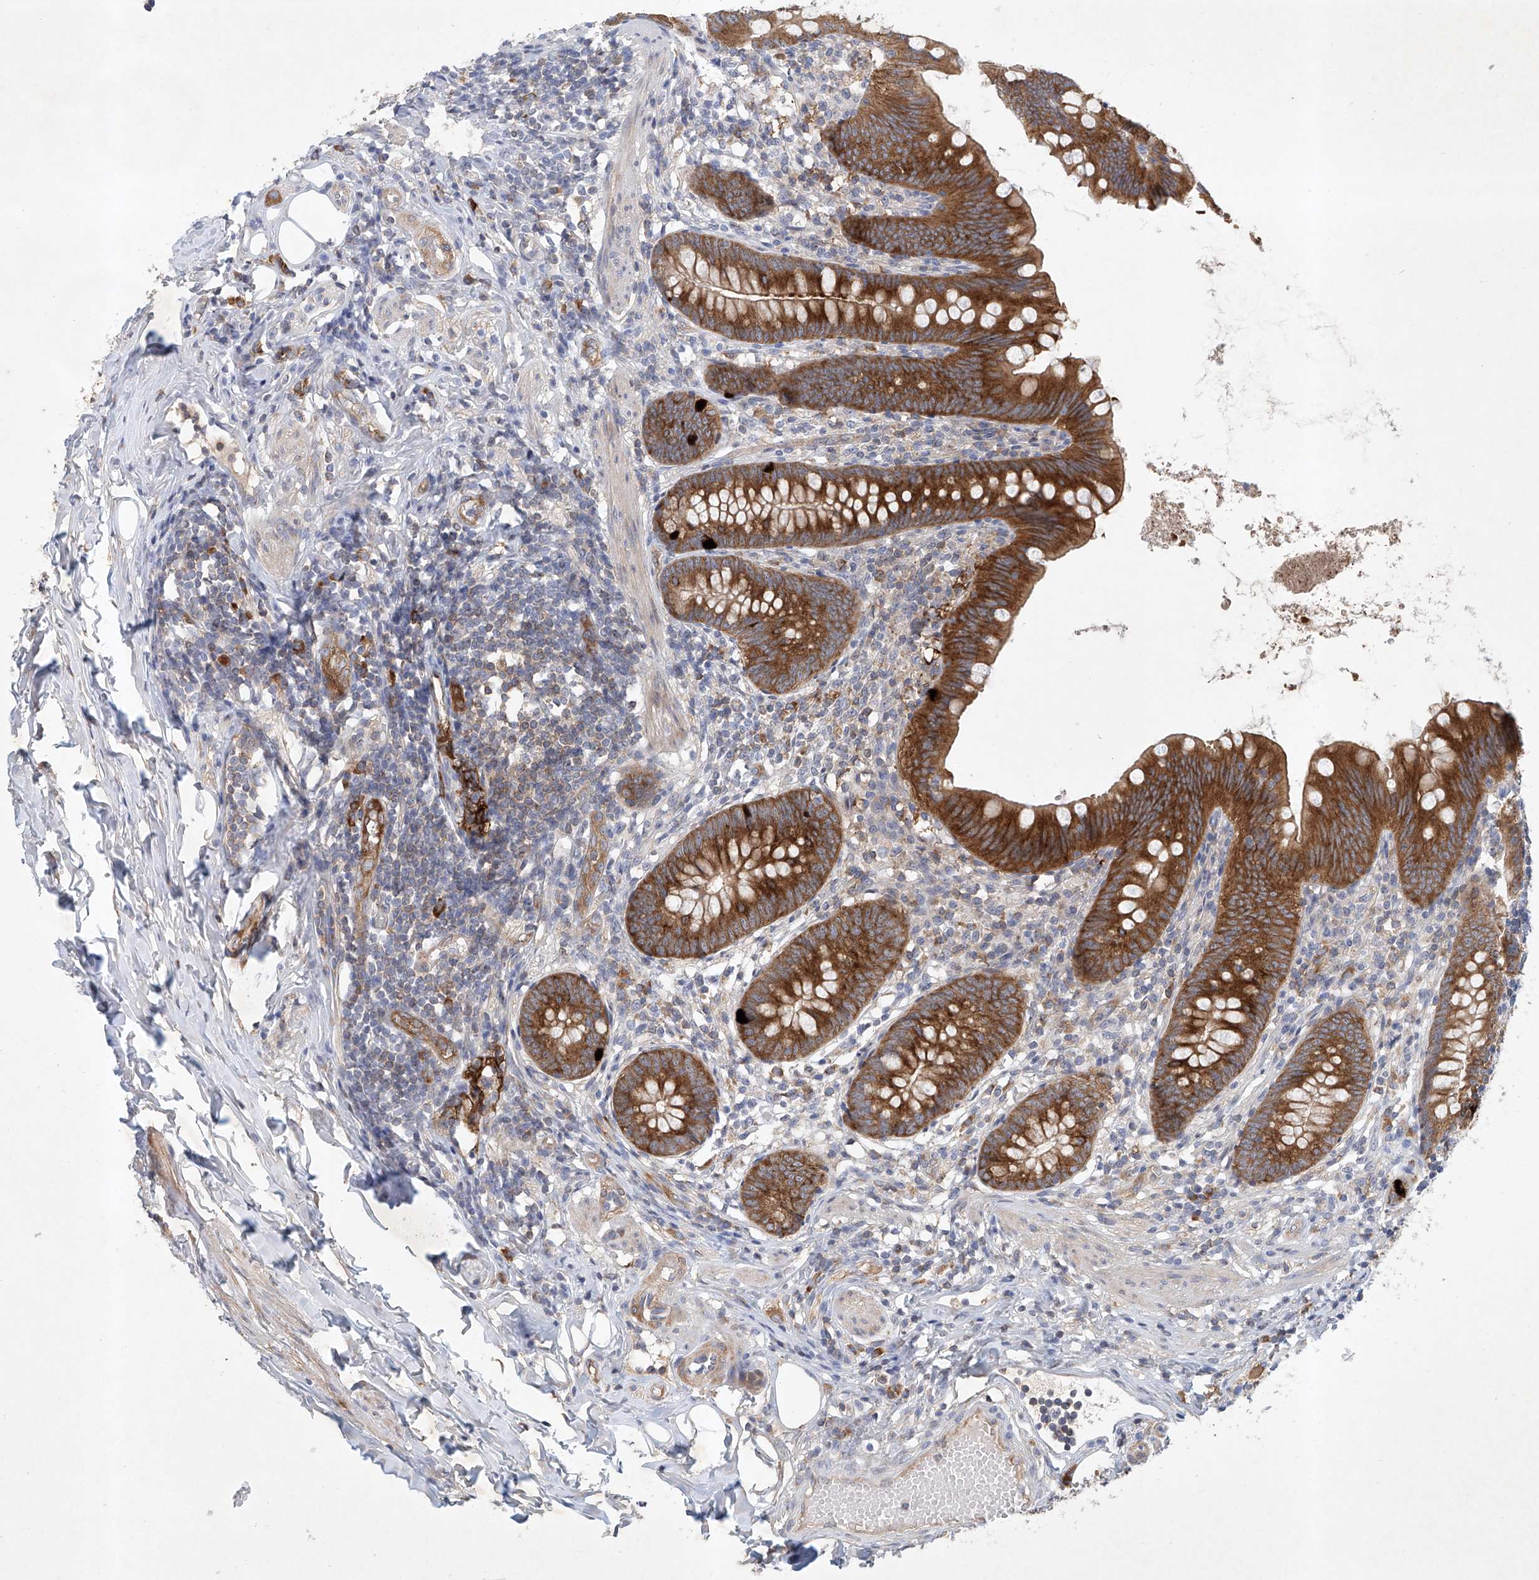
{"staining": {"intensity": "strong", "quantity": ">75%", "location": "cytoplasmic/membranous"}, "tissue": "appendix", "cell_type": "Glandular cells", "image_type": "normal", "snomed": [{"axis": "morphology", "description": "Normal tissue, NOS"}, {"axis": "topography", "description": "Appendix"}], "caption": "Immunohistochemical staining of normal human appendix demonstrates >75% levels of strong cytoplasmic/membranous protein positivity in about >75% of glandular cells. Nuclei are stained in blue.", "gene": "CARMIL1", "patient": {"sex": "female", "age": 62}}